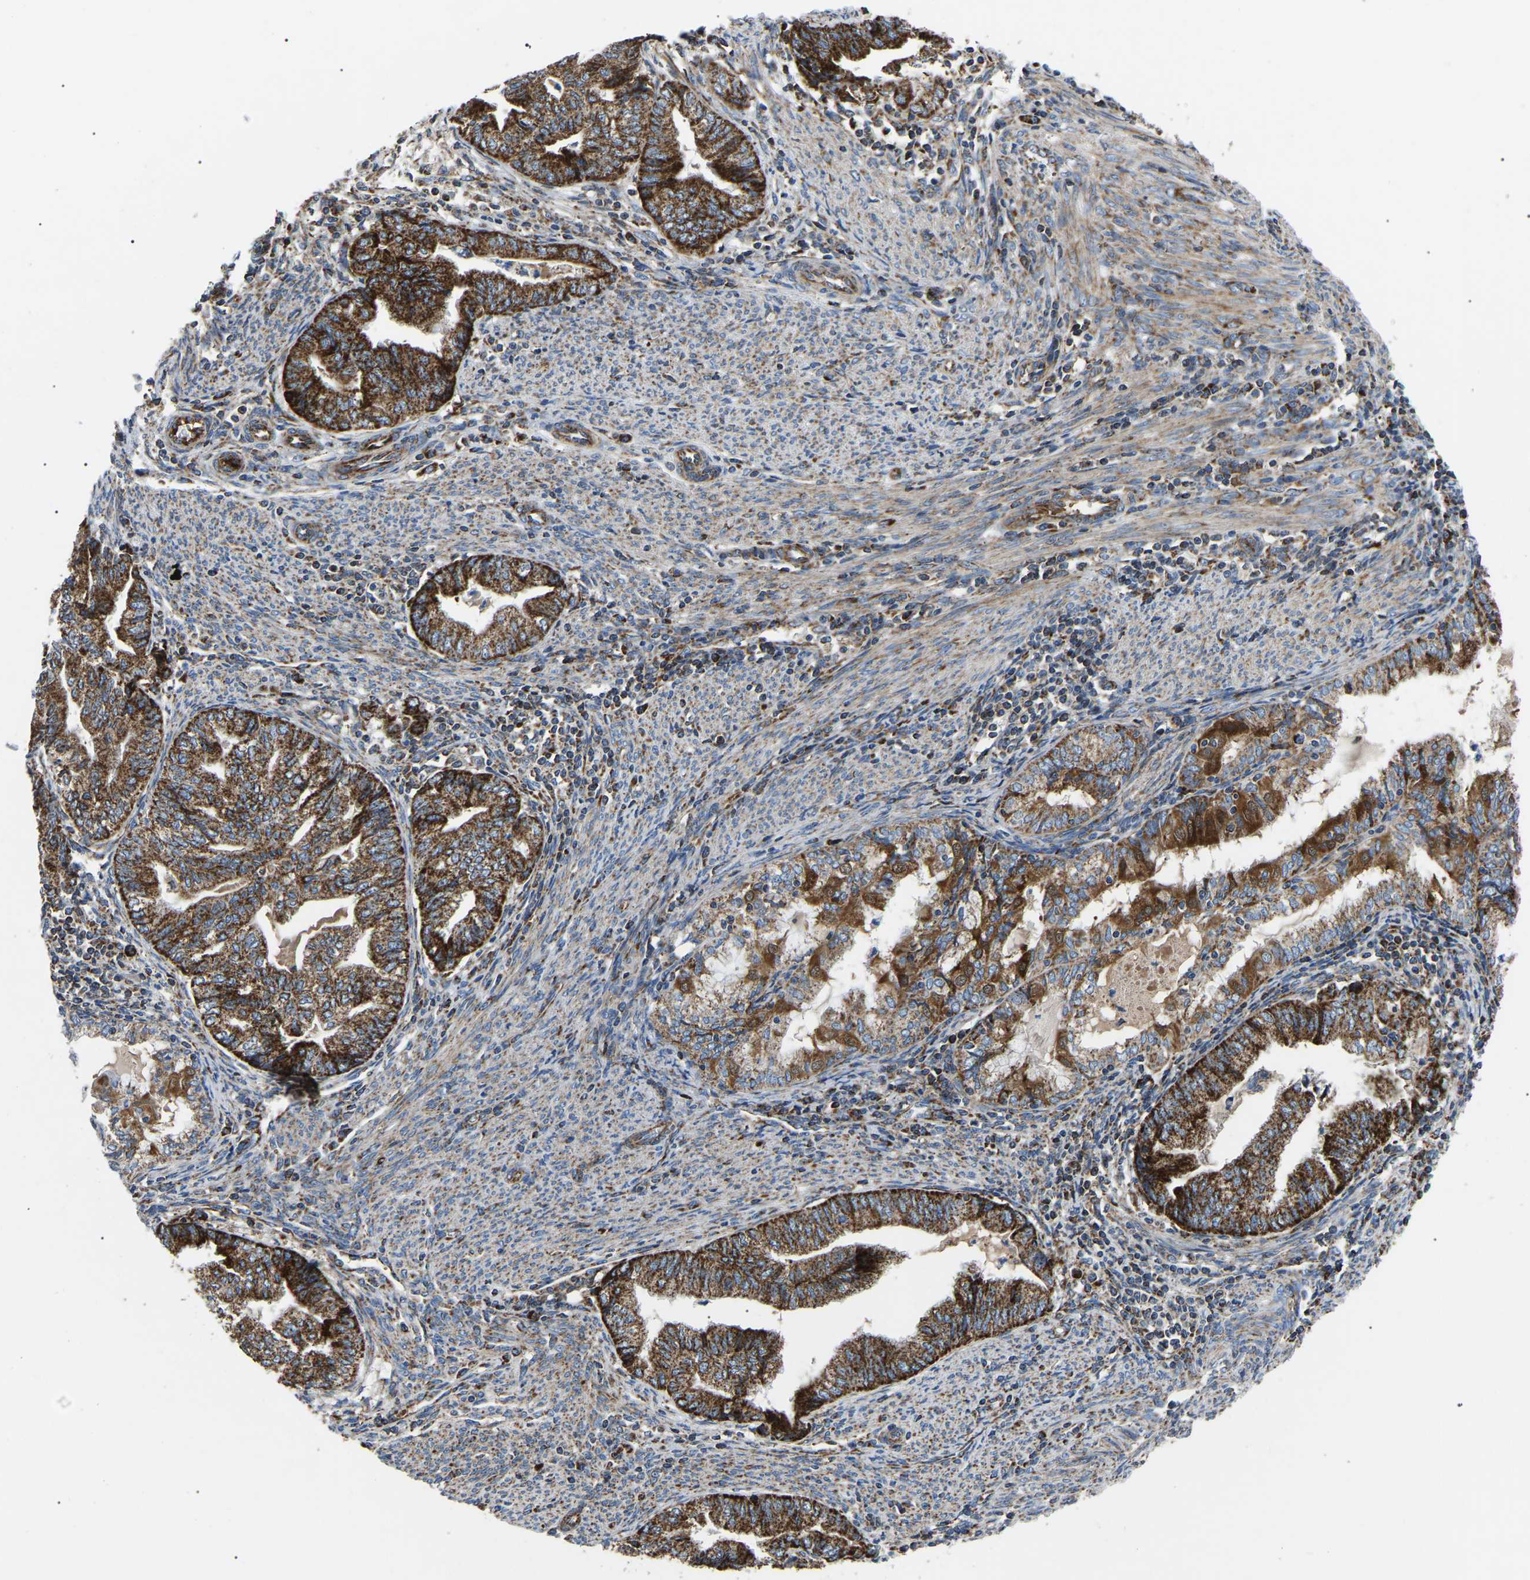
{"staining": {"intensity": "strong", "quantity": ">75%", "location": "cytoplasmic/membranous"}, "tissue": "endometrial cancer", "cell_type": "Tumor cells", "image_type": "cancer", "snomed": [{"axis": "morphology", "description": "Adenocarcinoma, NOS"}, {"axis": "topography", "description": "Endometrium"}], "caption": "This photomicrograph exhibits adenocarcinoma (endometrial) stained with immunohistochemistry to label a protein in brown. The cytoplasmic/membranous of tumor cells show strong positivity for the protein. Nuclei are counter-stained blue.", "gene": "PPM1E", "patient": {"sex": "female", "age": 79}}